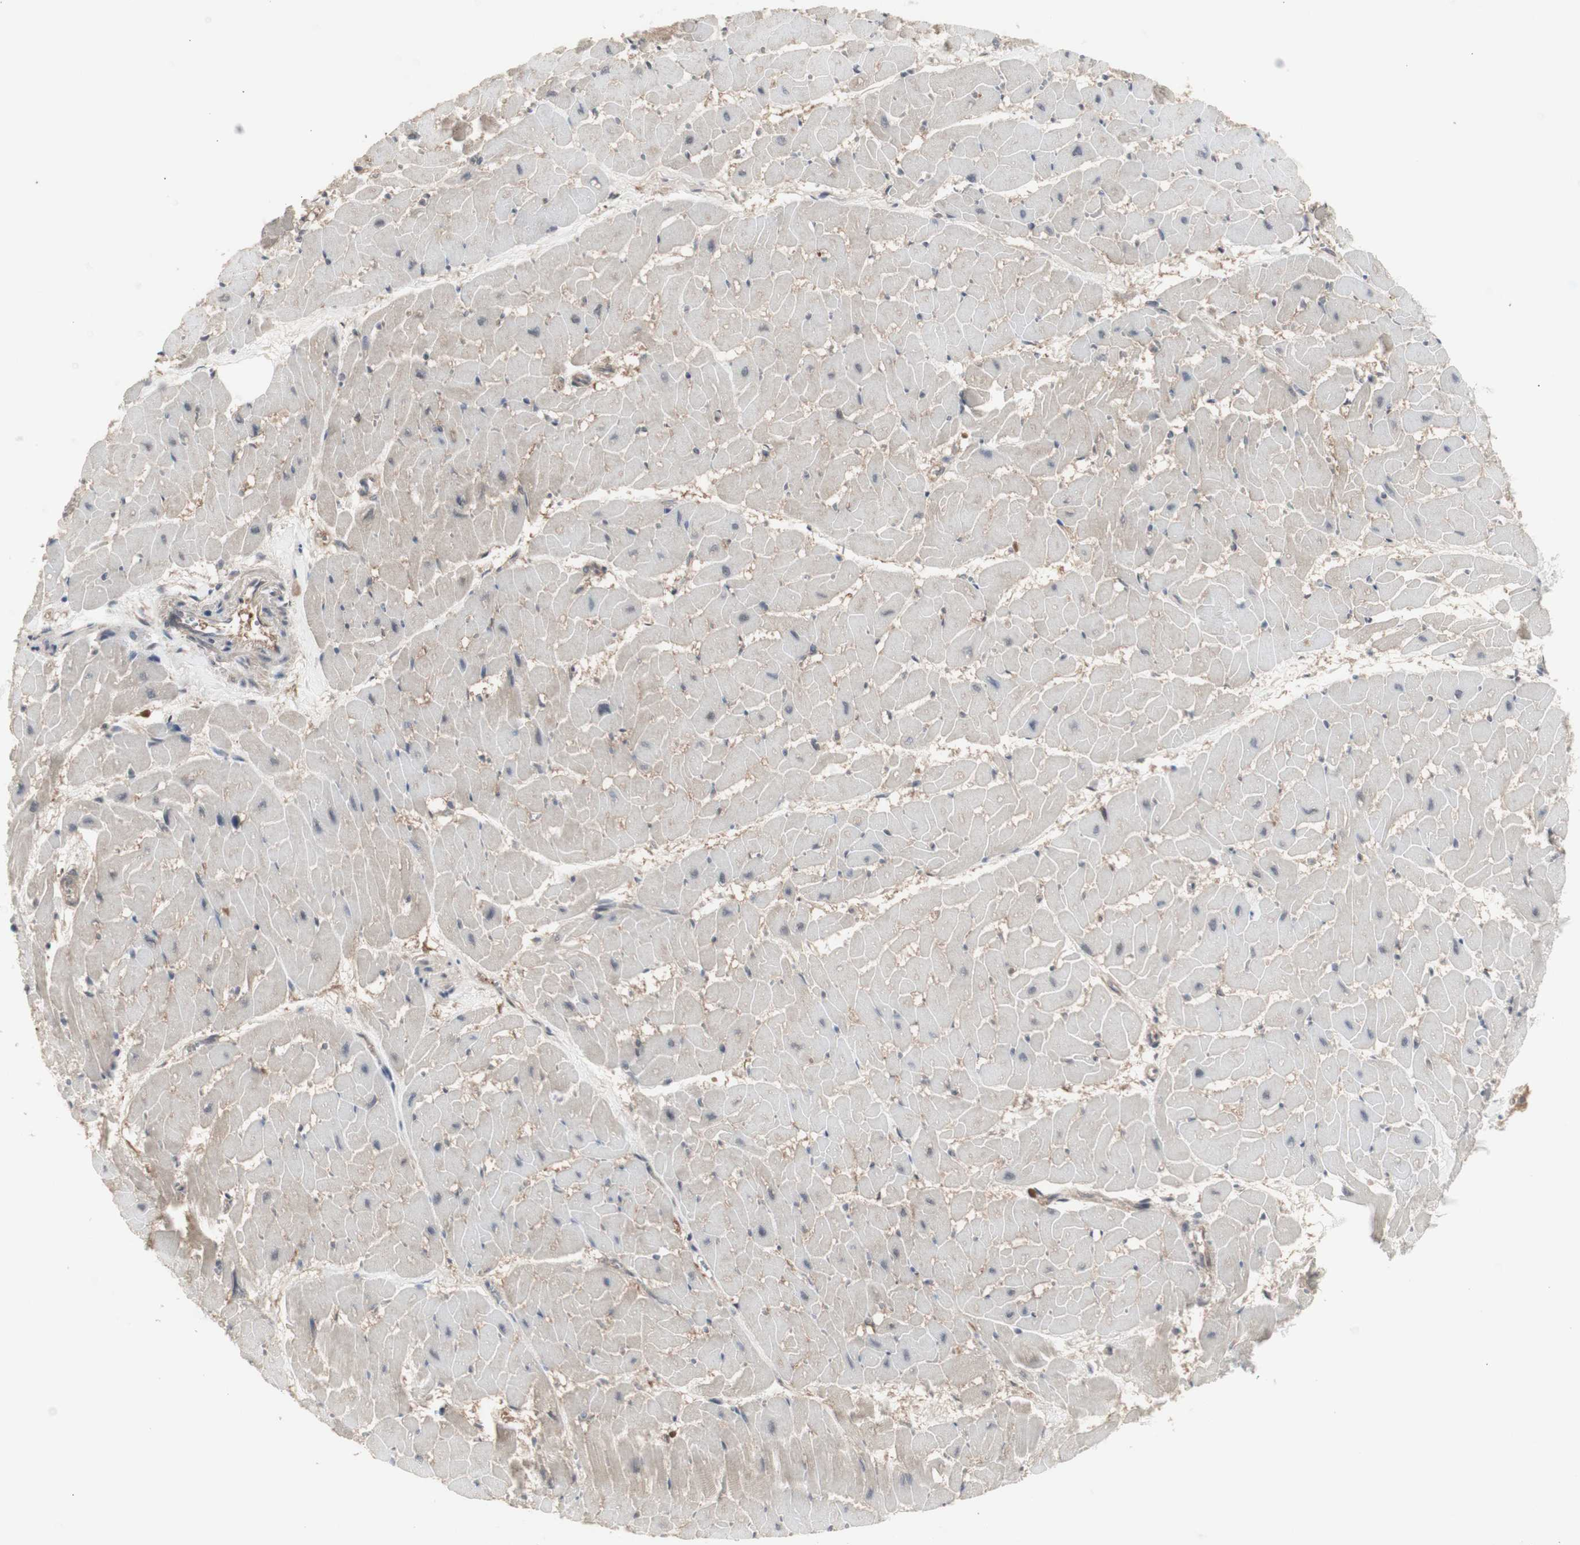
{"staining": {"intensity": "negative", "quantity": "none", "location": "none"}, "tissue": "heart muscle", "cell_type": "Cardiomyocytes", "image_type": "normal", "snomed": [{"axis": "morphology", "description": "Normal tissue, NOS"}, {"axis": "topography", "description": "Heart"}], "caption": "Immunohistochemical staining of normal heart muscle exhibits no significant expression in cardiomyocytes. Brightfield microscopy of immunohistochemistry stained with DAB (3,3'-diaminobenzidine) (brown) and hematoxylin (blue), captured at high magnification.", "gene": "CHURC1", "patient": {"sex": "female", "age": 19}}